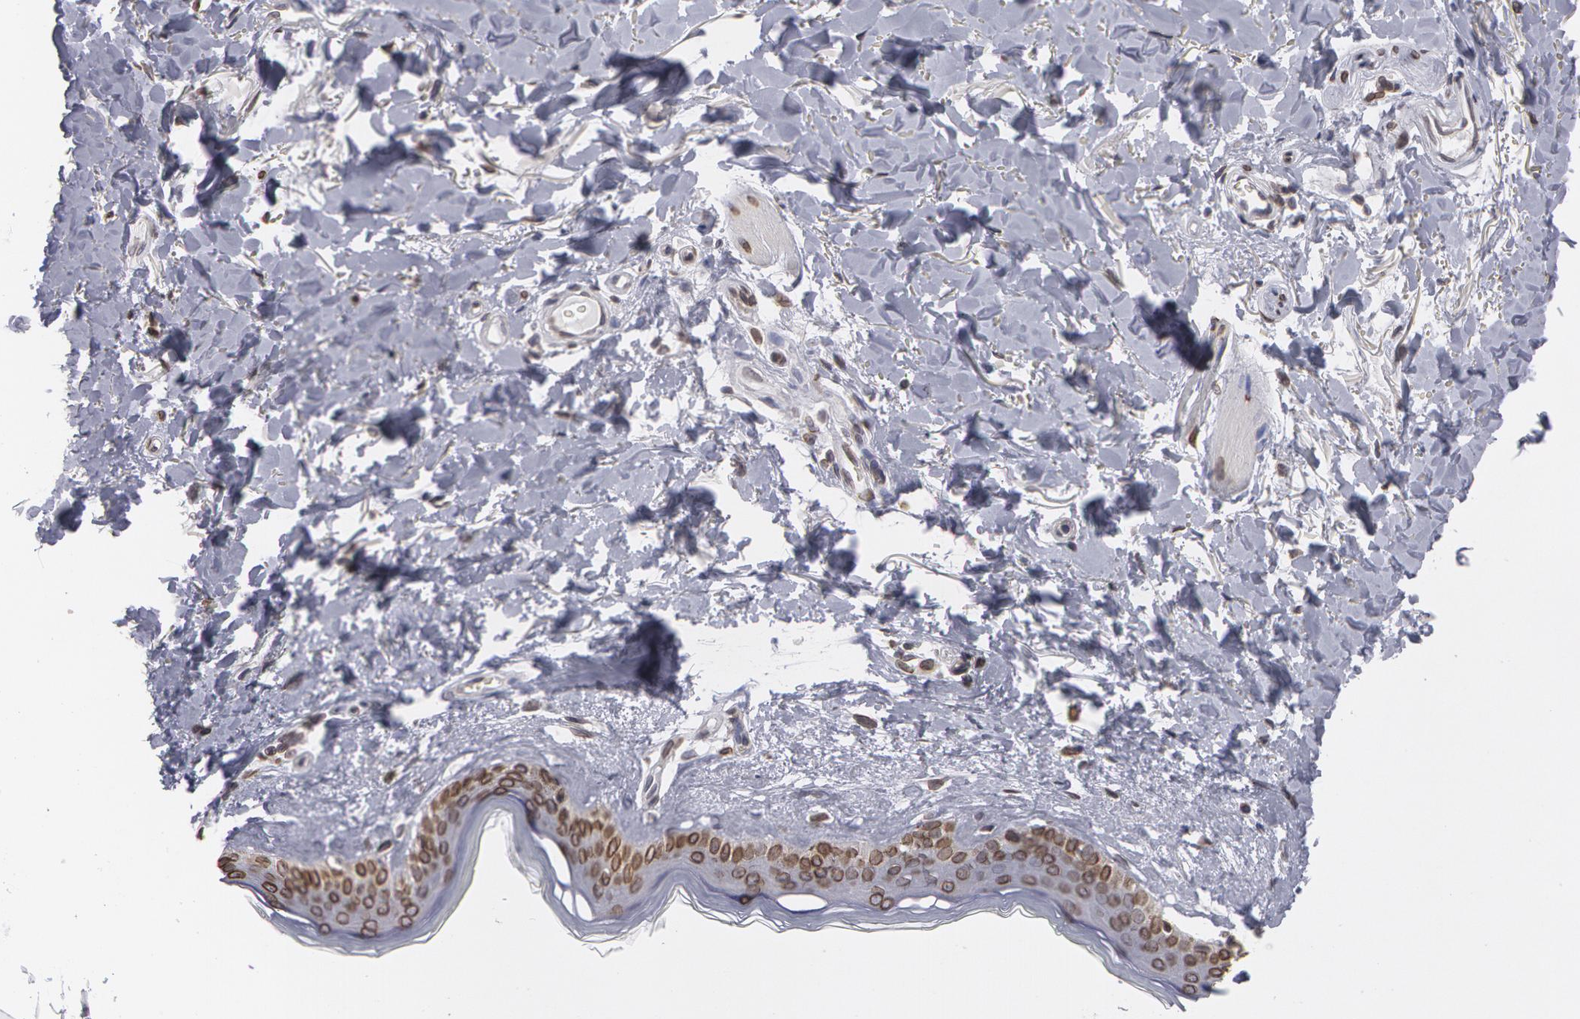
{"staining": {"intensity": "moderate", "quantity": ">75%", "location": "nuclear"}, "tissue": "skin", "cell_type": "Fibroblasts", "image_type": "normal", "snomed": [{"axis": "morphology", "description": "Normal tissue, NOS"}, {"axis": "topography", "description": "Skin"}], "caption": "Protein staining by IHC reveals moderate nuclear staining in about >75% of fibroblasts in normal skin.", "gene": "EMD", "patient": {"sex": "female", "age": 56}}